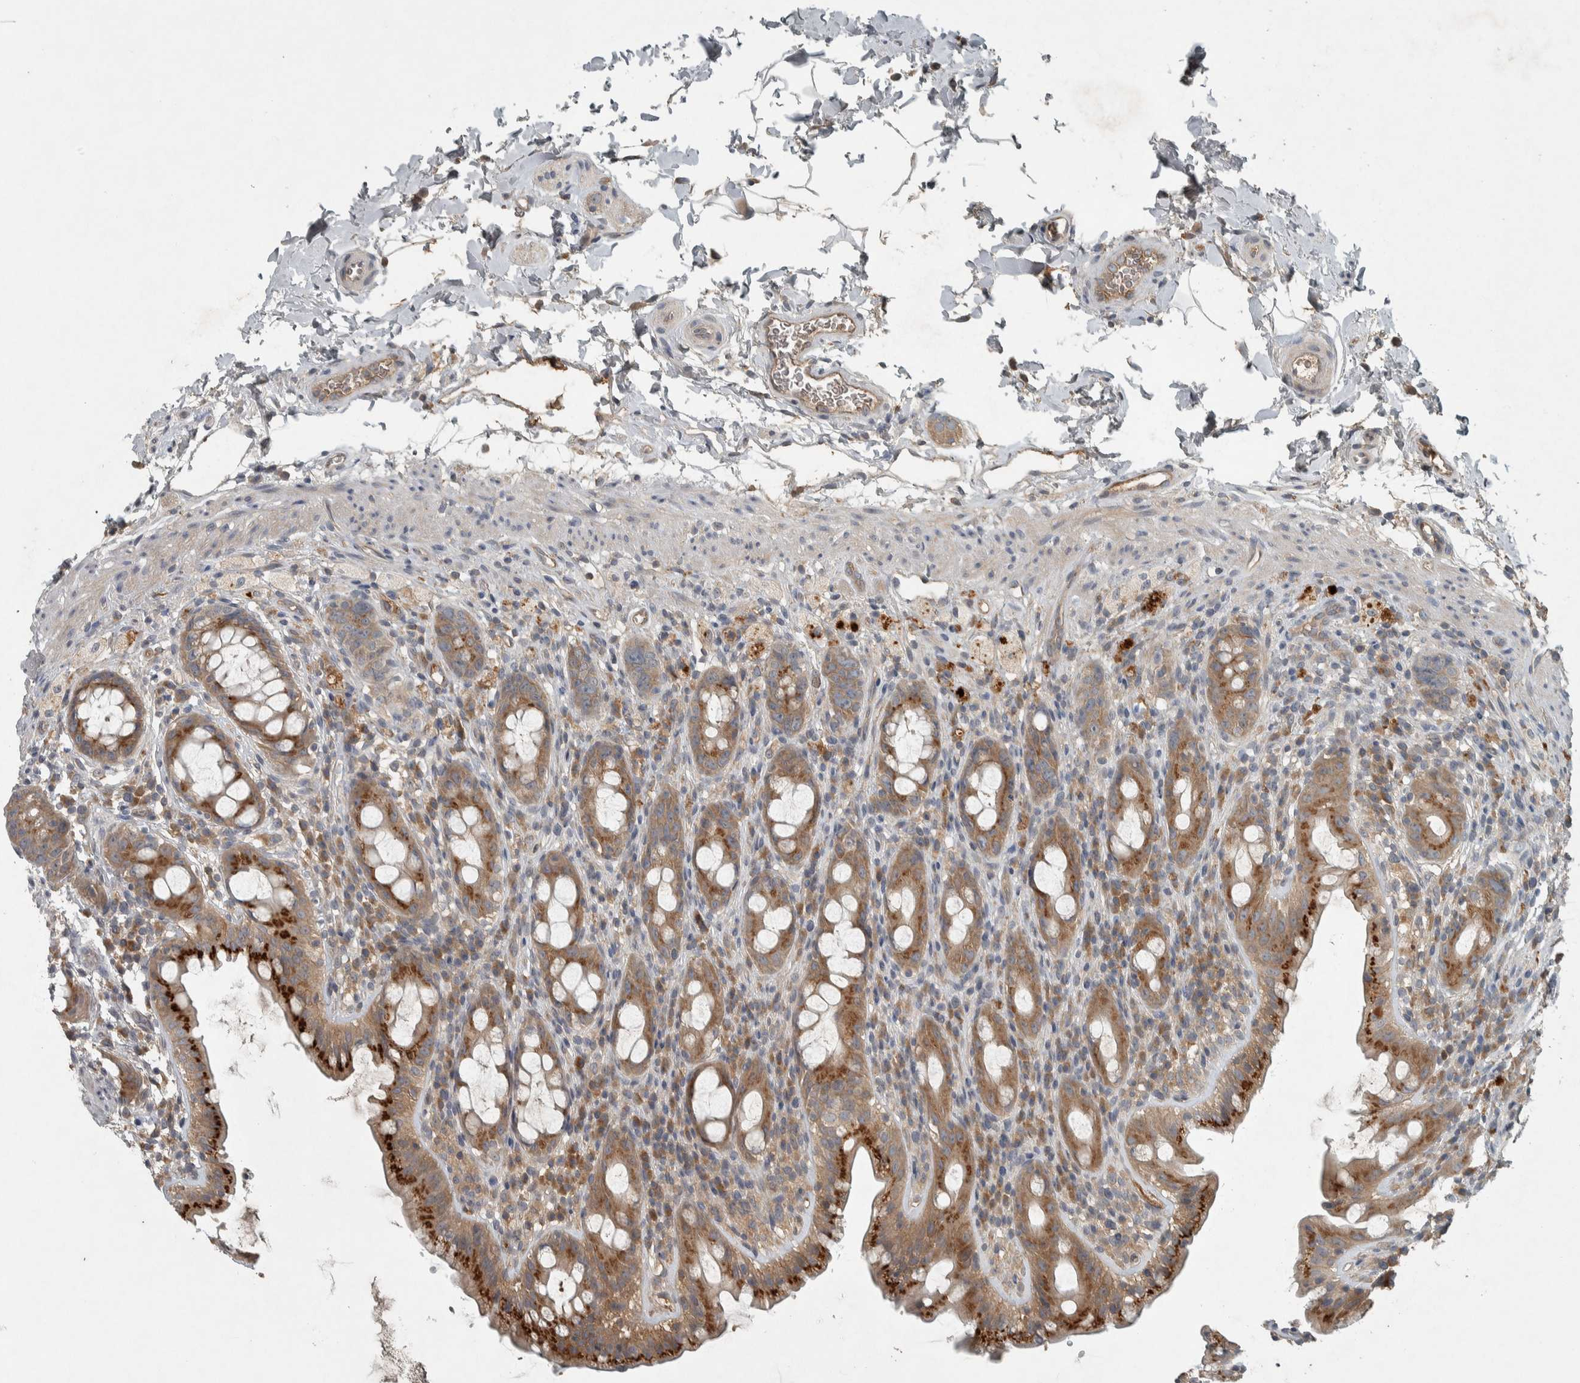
{"staining": {"intensity": "strong", "quantity": "25%-75%", "location": "cytoplasmic/membranous"}, "tissue": "rectum", "cell_type": "Glandular cells", "image_type": "normal", "snomed": [{"axis": "morphology", "description": "Normal tissue, NOS"}, {"axis": "topography", "description": "Rectum"}], "caption": "A brown stain highlights strong cytoplasmic/membranous expression of a protein in glandular cells of normal rectum.", "gene": "CLCN2", "patient": {"sex": "male", "age": 44}}